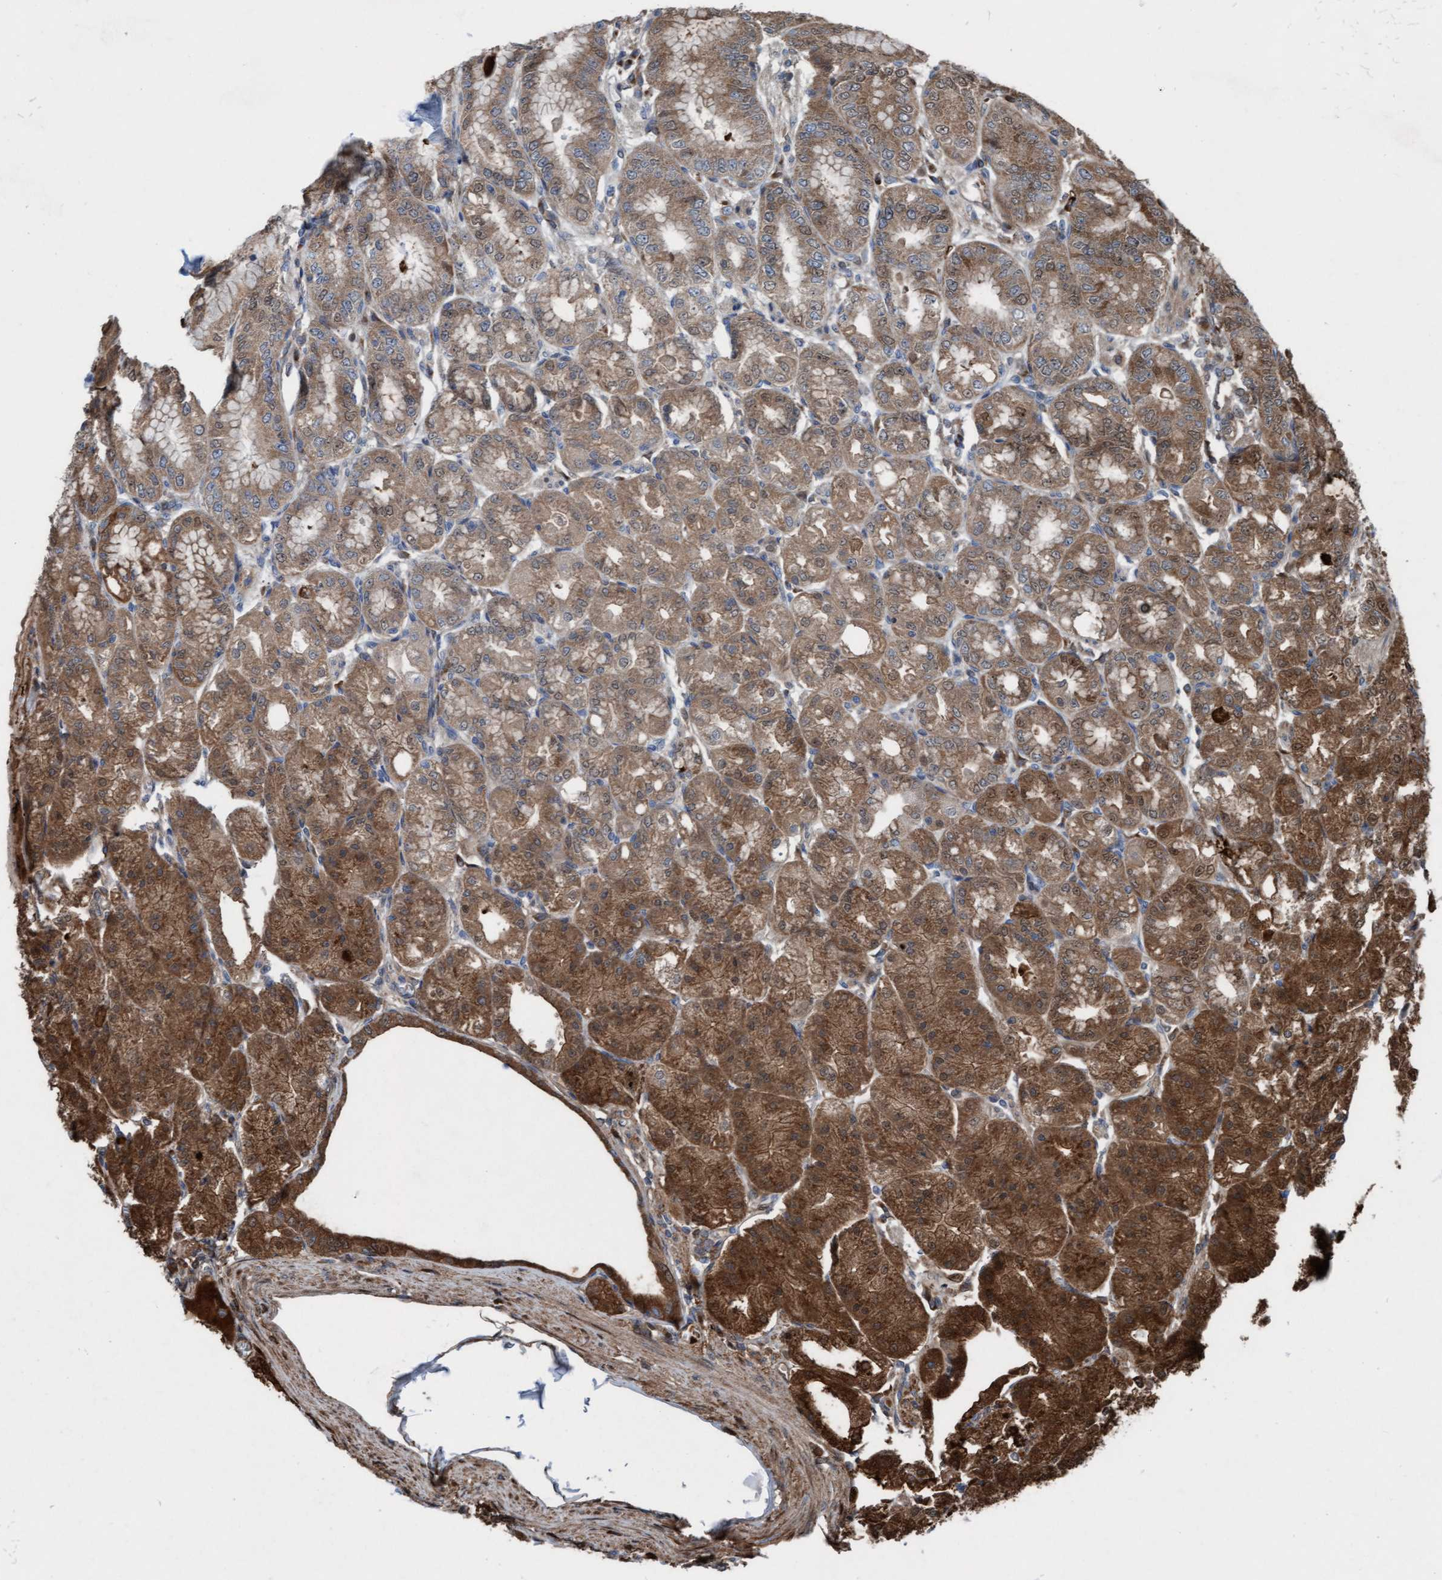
{"staining": {"intensity": "strong", "quantity": ">75%", "location": "cytoplasmic/membranous,nuclear"}, "tissue": "stomach", "cell_type": "Glandular cells", "image_type": "normal", "snomed": [{"axis": "morphology", "description": "Normal tissue, NOS"}, {"axis": "topography", "description": "Stomach, lower"}], "caption": "IHC photomicrograph of normal stomach: human stomach stained using immunohistochemistry displays high levels of strong protein expression localized specifically in the cytoplasmic/membranous,nuclear of glandular cells, appearing as a cytoplasmic/membranous,nuclear brown color.", "gene": "KLHL26", "patient": {"sex": "male", "age": 71}}